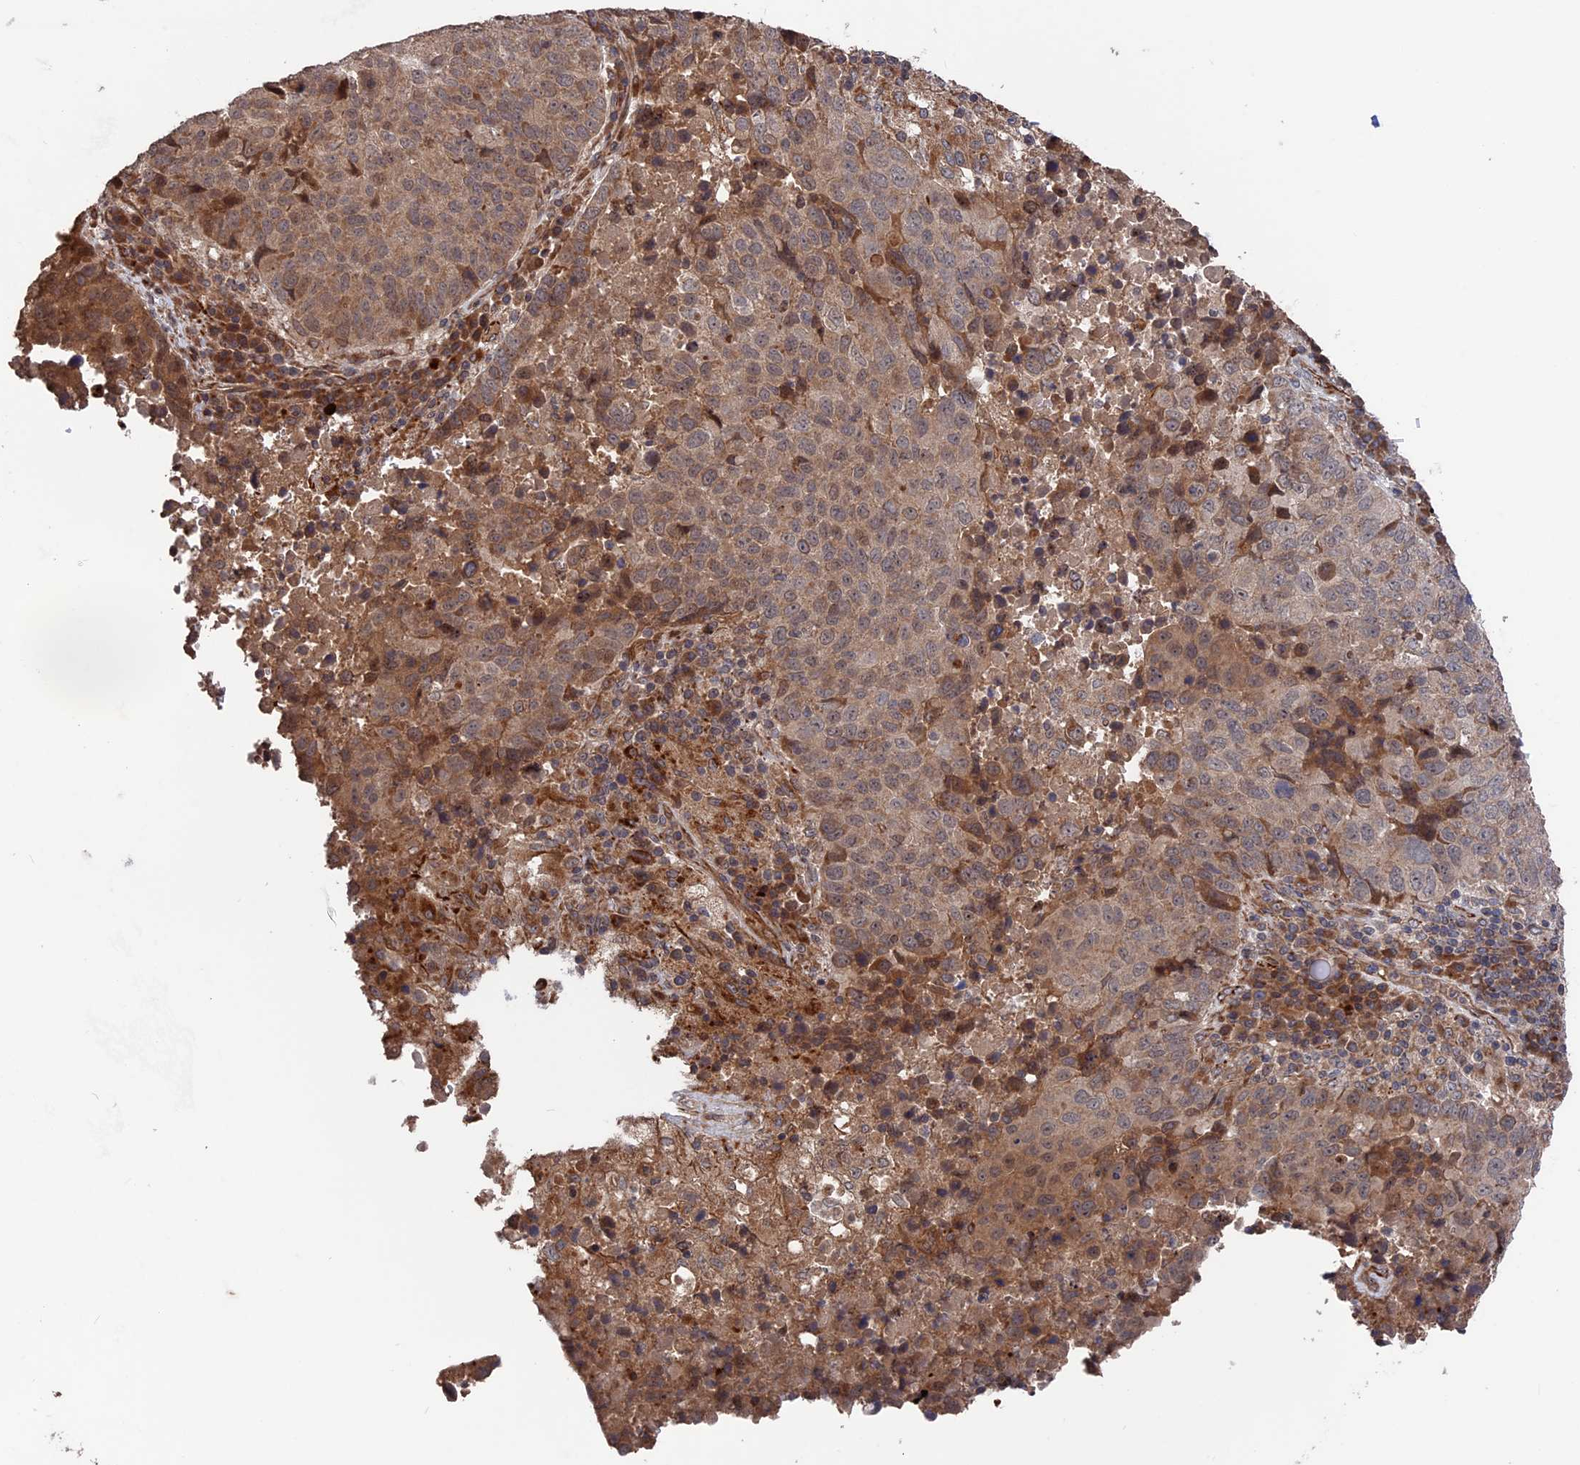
{"staining": {"intensity": "moderate", "quantity": ">75%", "location": "cytoplasmic/membranous"}, "tissue": "lung cancer", "cell_type": "Tumor cells", "image_type": "cancer", "snomed": [{"axis": "morphology", "description": "Squamous cell carcinoma, NOS"}, {"axis": "topography", "description": "Lung"}], "caption": "Lung cancer stained with a brown dye displays moderate cytoplasmic/membranous positive staining in about >75% of tumor cells.", "gene": "PLA2G15", "patient": {"sex": "male", "age": 73}}